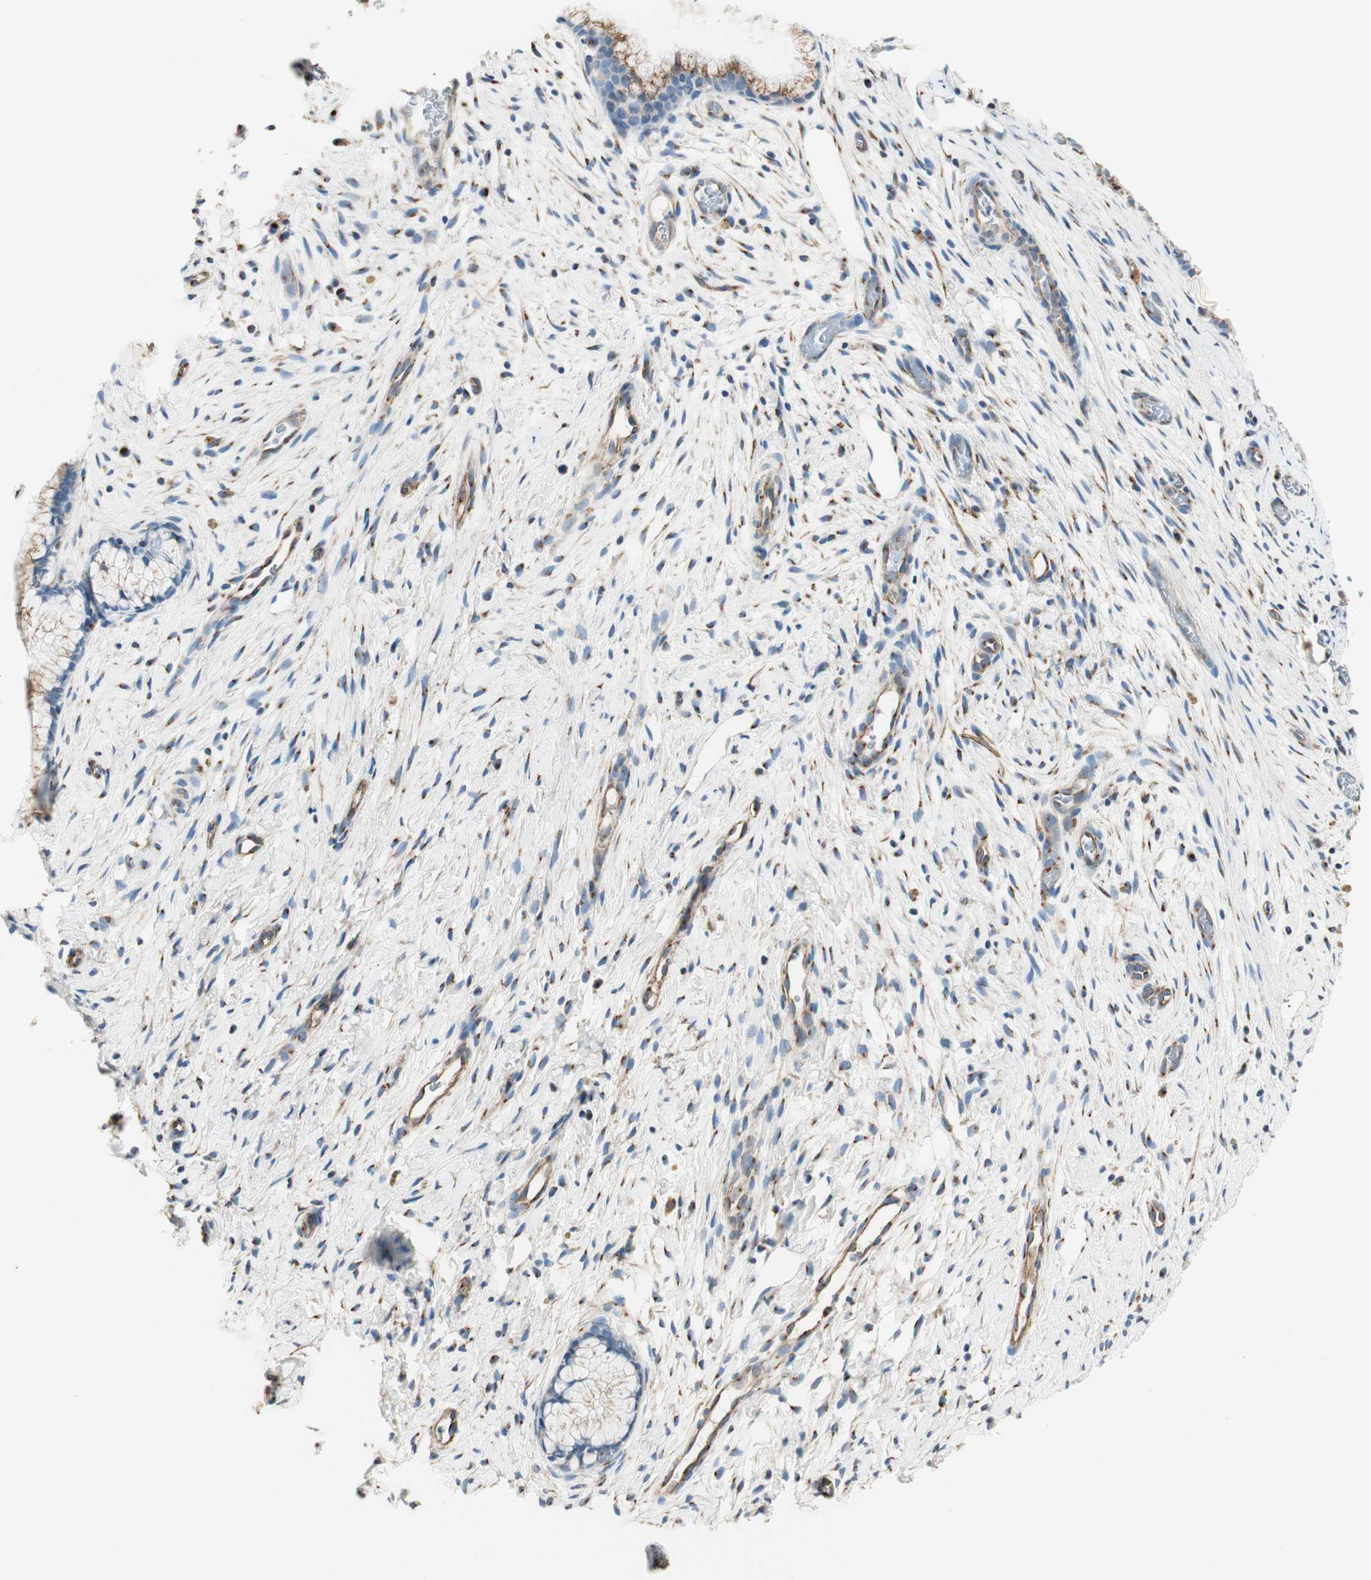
{"staining": {"intensity": "moderate", "quantity": ">75%", "location": "cytoplasmic/membranous"}, "tissue": "cervix", "cell_type": "Glandular cells", "image_type": "normal", "snomed": [{"axis": "morphology", "description": "Normal tissue, NOS"}, {"axis": "topography", "description": "Cervix"}], "caption": "Immunohistochemical staining of unremarkable human cervix exhibits >75% levels of moderate cytoplasmic/membranous protein staining in approximately >75% of glandular cells.", "gene": "TMF1", "patient": {"sex": "female", "age": 65}}